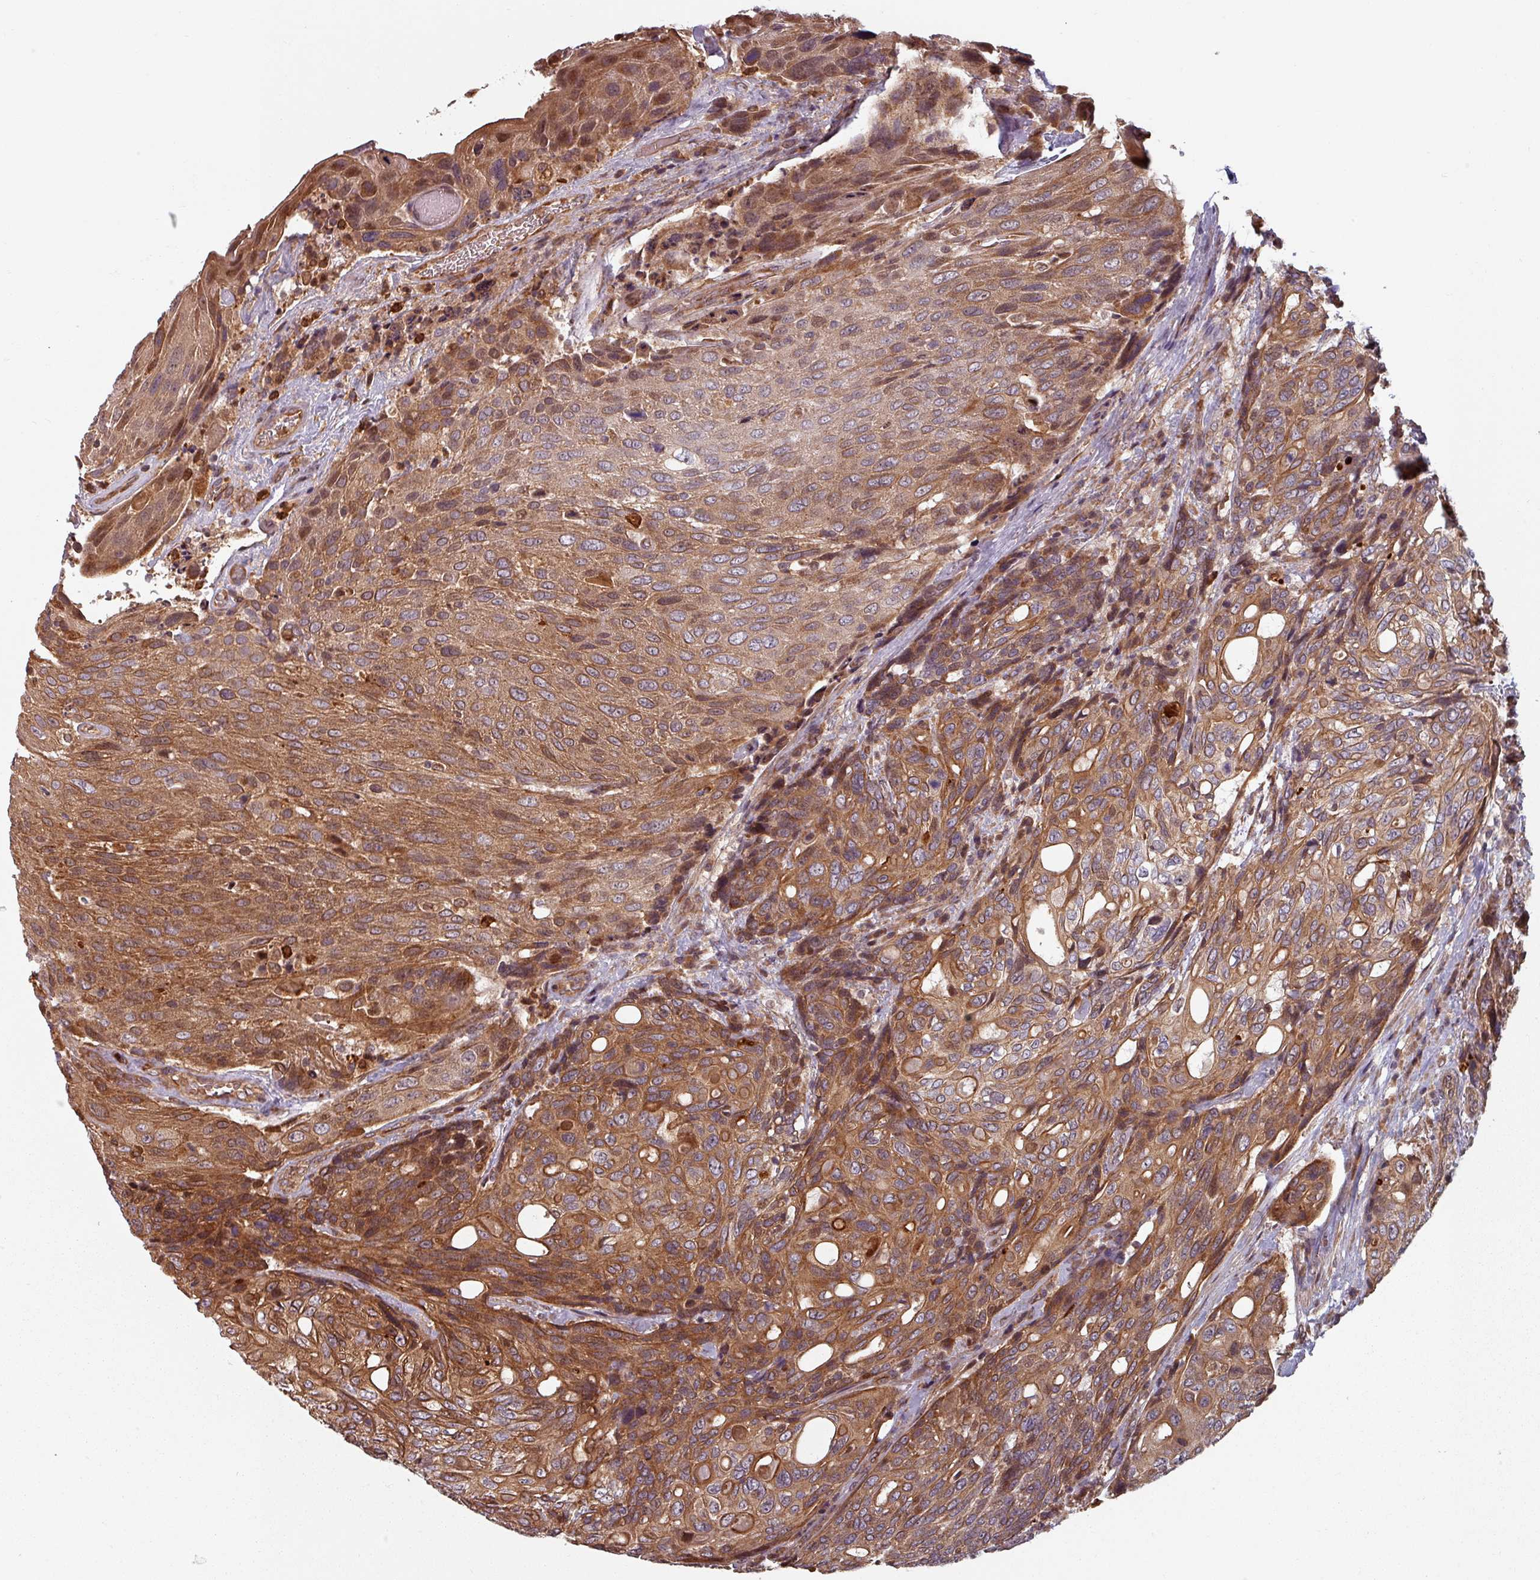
{"staining": {"intensity": "moderate", "quantity": ">75%", "location": "cytoplasmic/membranous"}, "tissue": "urothelial cancer", "cell_type": "Tumor cells", "image_type": "cancer", "snomed": [{"axis": "morphology", "description": "Urothelial carcinoma, High grade"}, {"axis": "topography", "description": "Urinary bladder"}], "caption": "This is an image of immunohistochemistry staining of urothelial cancer, which shows moderate positivity in the cytoplasmic/membranous of tumor cells.", "gene": "EID1", "patient": {"sex": "female", "age": 70}}